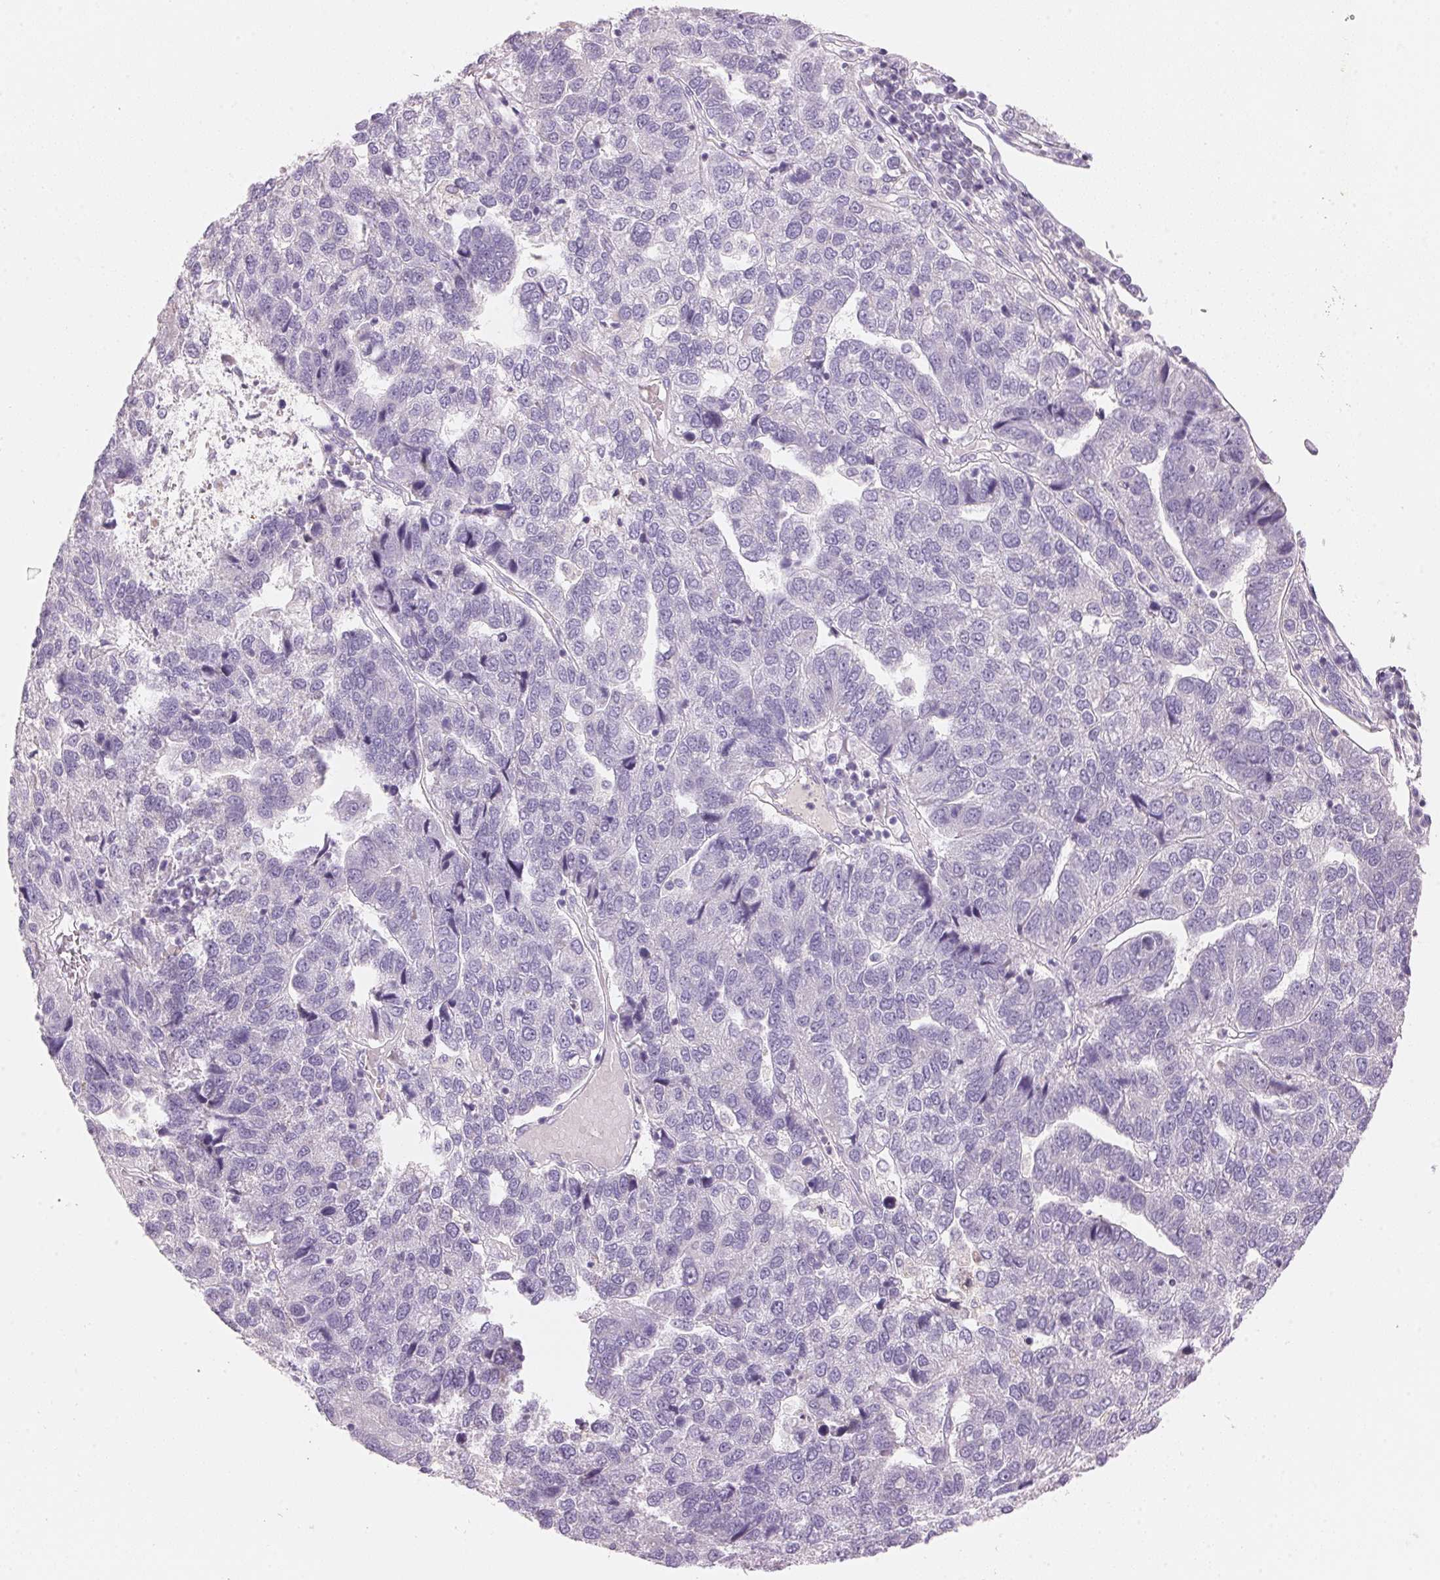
{"staining": {"intensity": "negative", "quantity": "none", "location": "none"}, "tissue": "pancreatic cancer", "cell_type": "Tumor cells", "image_type": "cancer", "snomed": [{"axis": "morphology", "description": "Adenocarcinoma, NOS"}, {"axis": "topography", "description": "Pancreas"}], "caption": "Immunohistochemistry (IHC) photomicrograph of human pancreatic cancer (adenocarcinoma) stained for a protein (brown), which displays no expression in tumor cells.", "gene": "CYP11B1", "patient": {"sex": "female", "age": 61}}